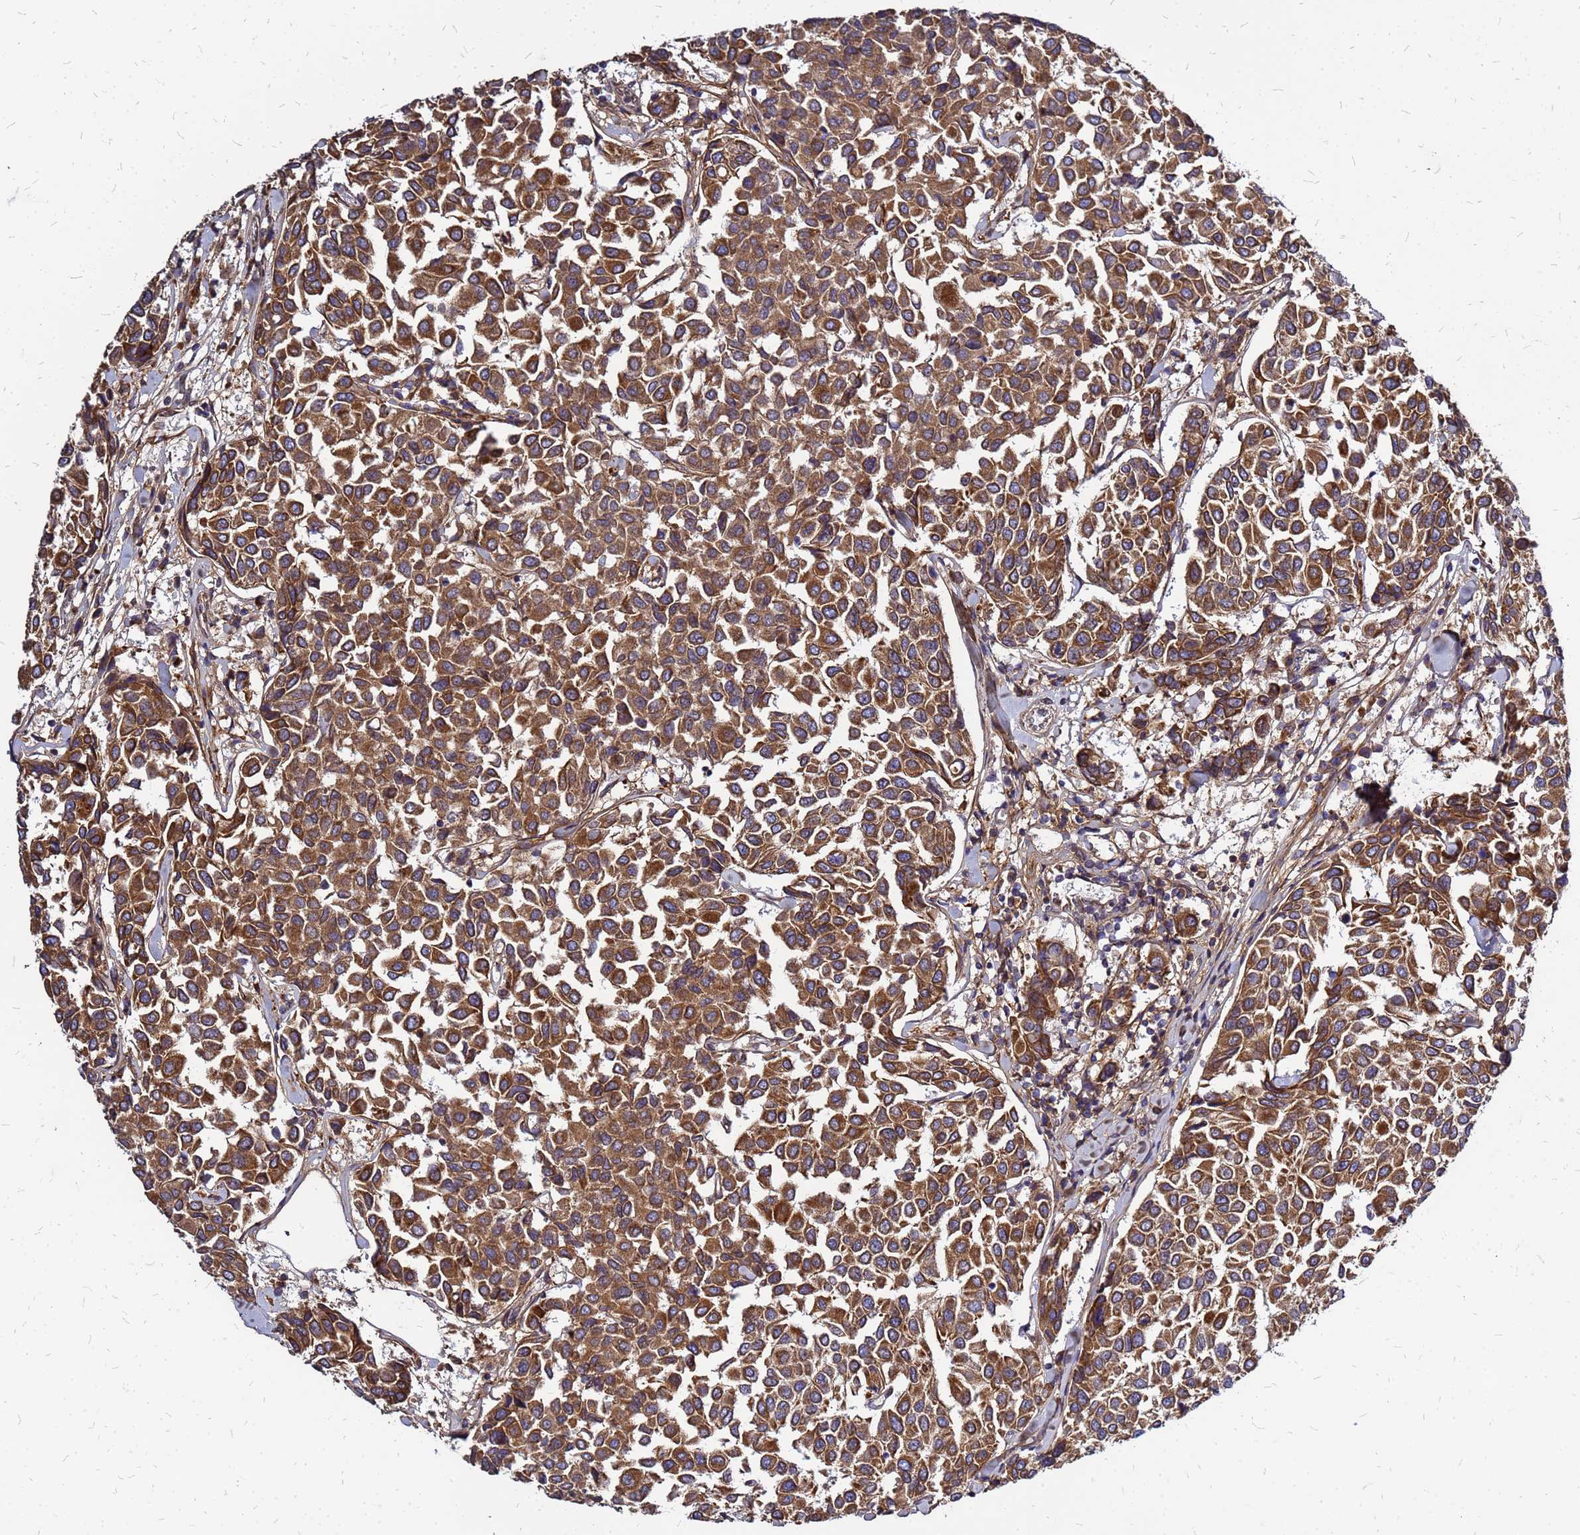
{"staining": {"intensity": "moderate", "quantity": ">75%", "location": "cytoplasmic/membranous"}, "tissue": "breast cancer", "cell_type": "Tumor cells", "image_type": "cancer", "snomed": [{"axis": "morphology", "description": "Duct carcinoma"}, {"axis": "topography", "description": "Breast"}], "caption": "A medium amount of moderate cytoplasmic/membranous expression is identified in about >75% of tumor cells in intraductal carcinoma (breast) tissue.", "gene": "CYBC1", "patient": {"sex": "female", "age": 55}}